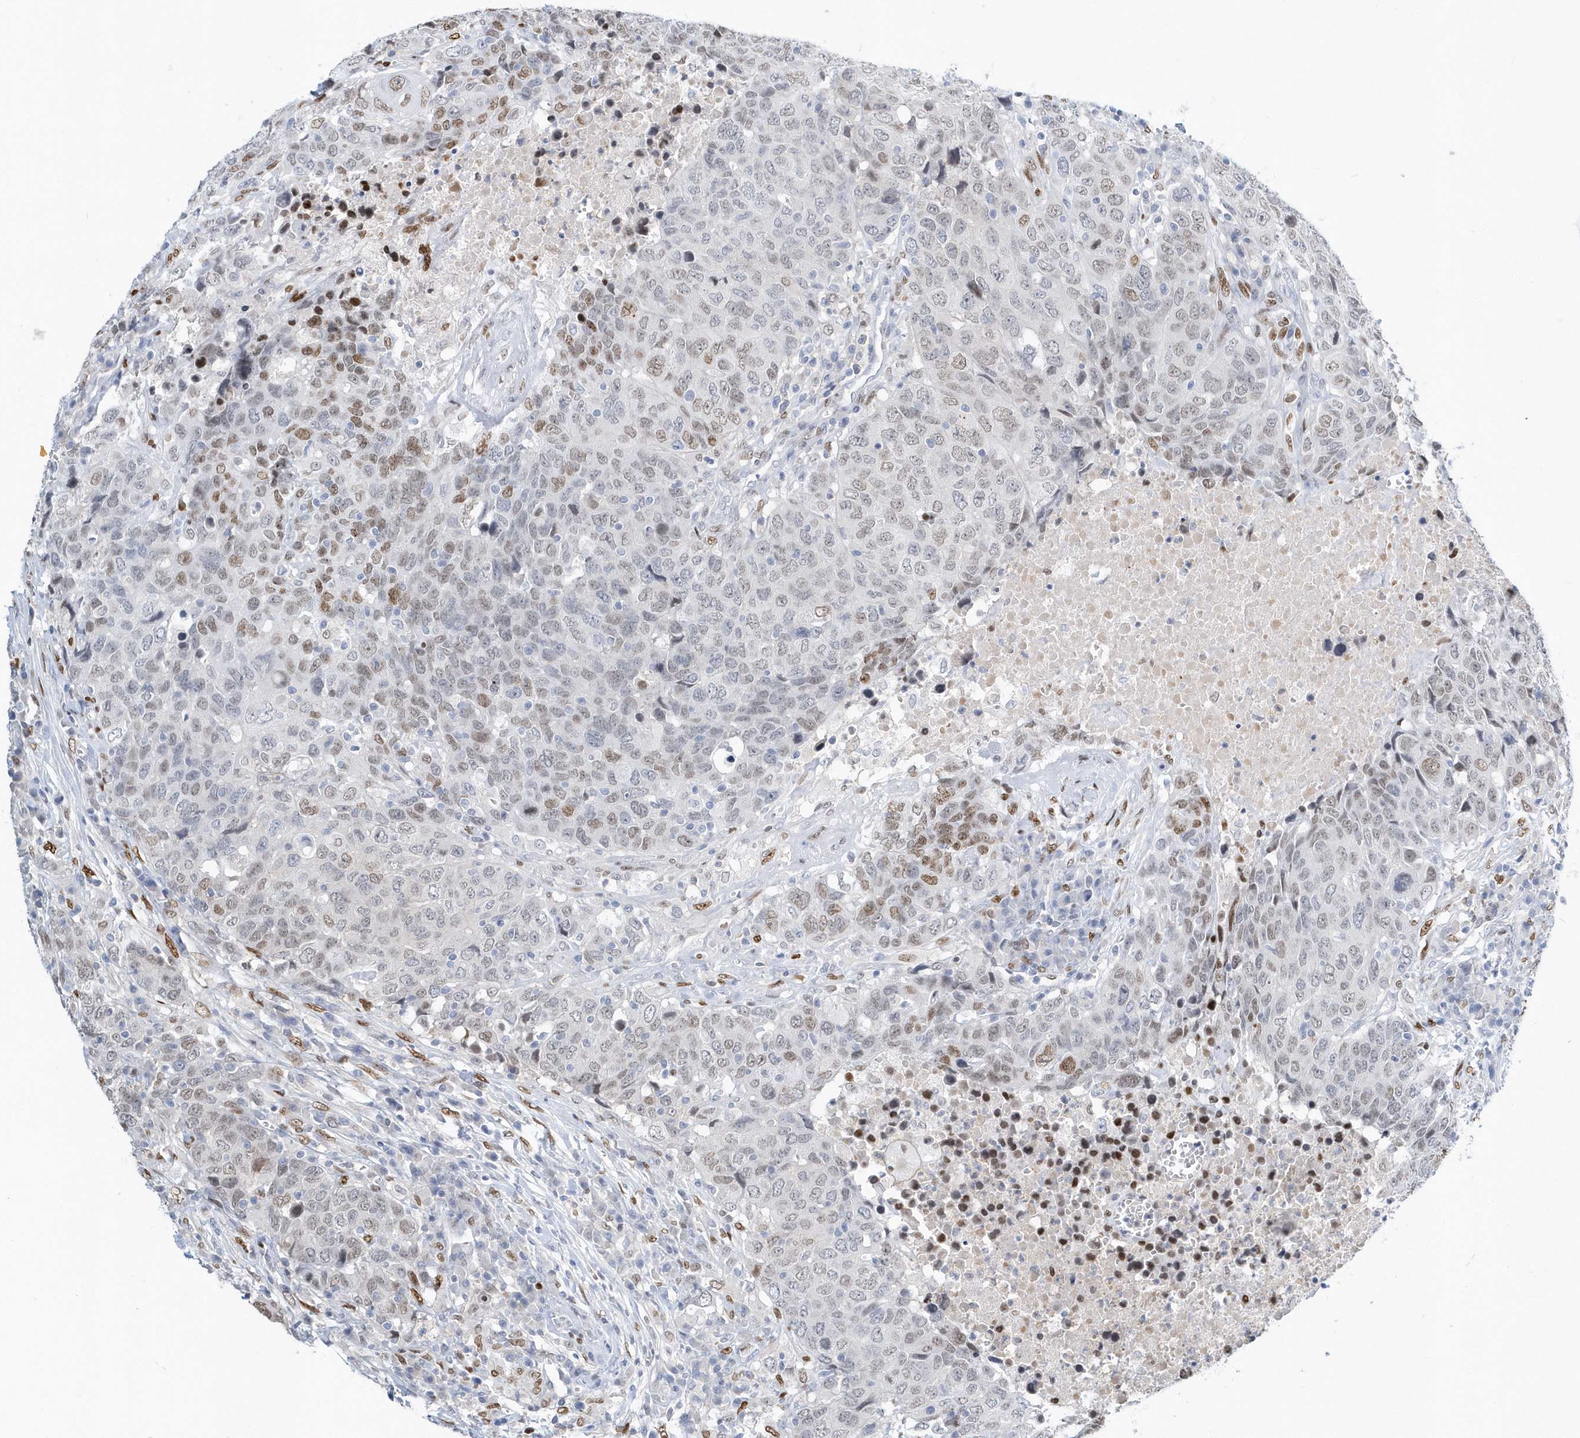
{"staining": {"intensity": "moderate", "quantity": "25%-75%", "location": "nuclear"}, "tissue": "head and neck cancer", "cell_type": "Tumor cells", "image_type": "cancer", "snomed": [{"axis": "morphology", "description": "Squamous cell carcinoma, NOS"}, {"axis": "topography", "description": "Head-Neck"}], "caption": "Human squamous cell carcinoma (head and neck) stained for a protein (brown) reveals moderate nuclear positive staining in about 25%-75% of tumor cells.", "gene": "MACROH2A2", "patient": {"sex": "male", "age": 66}}